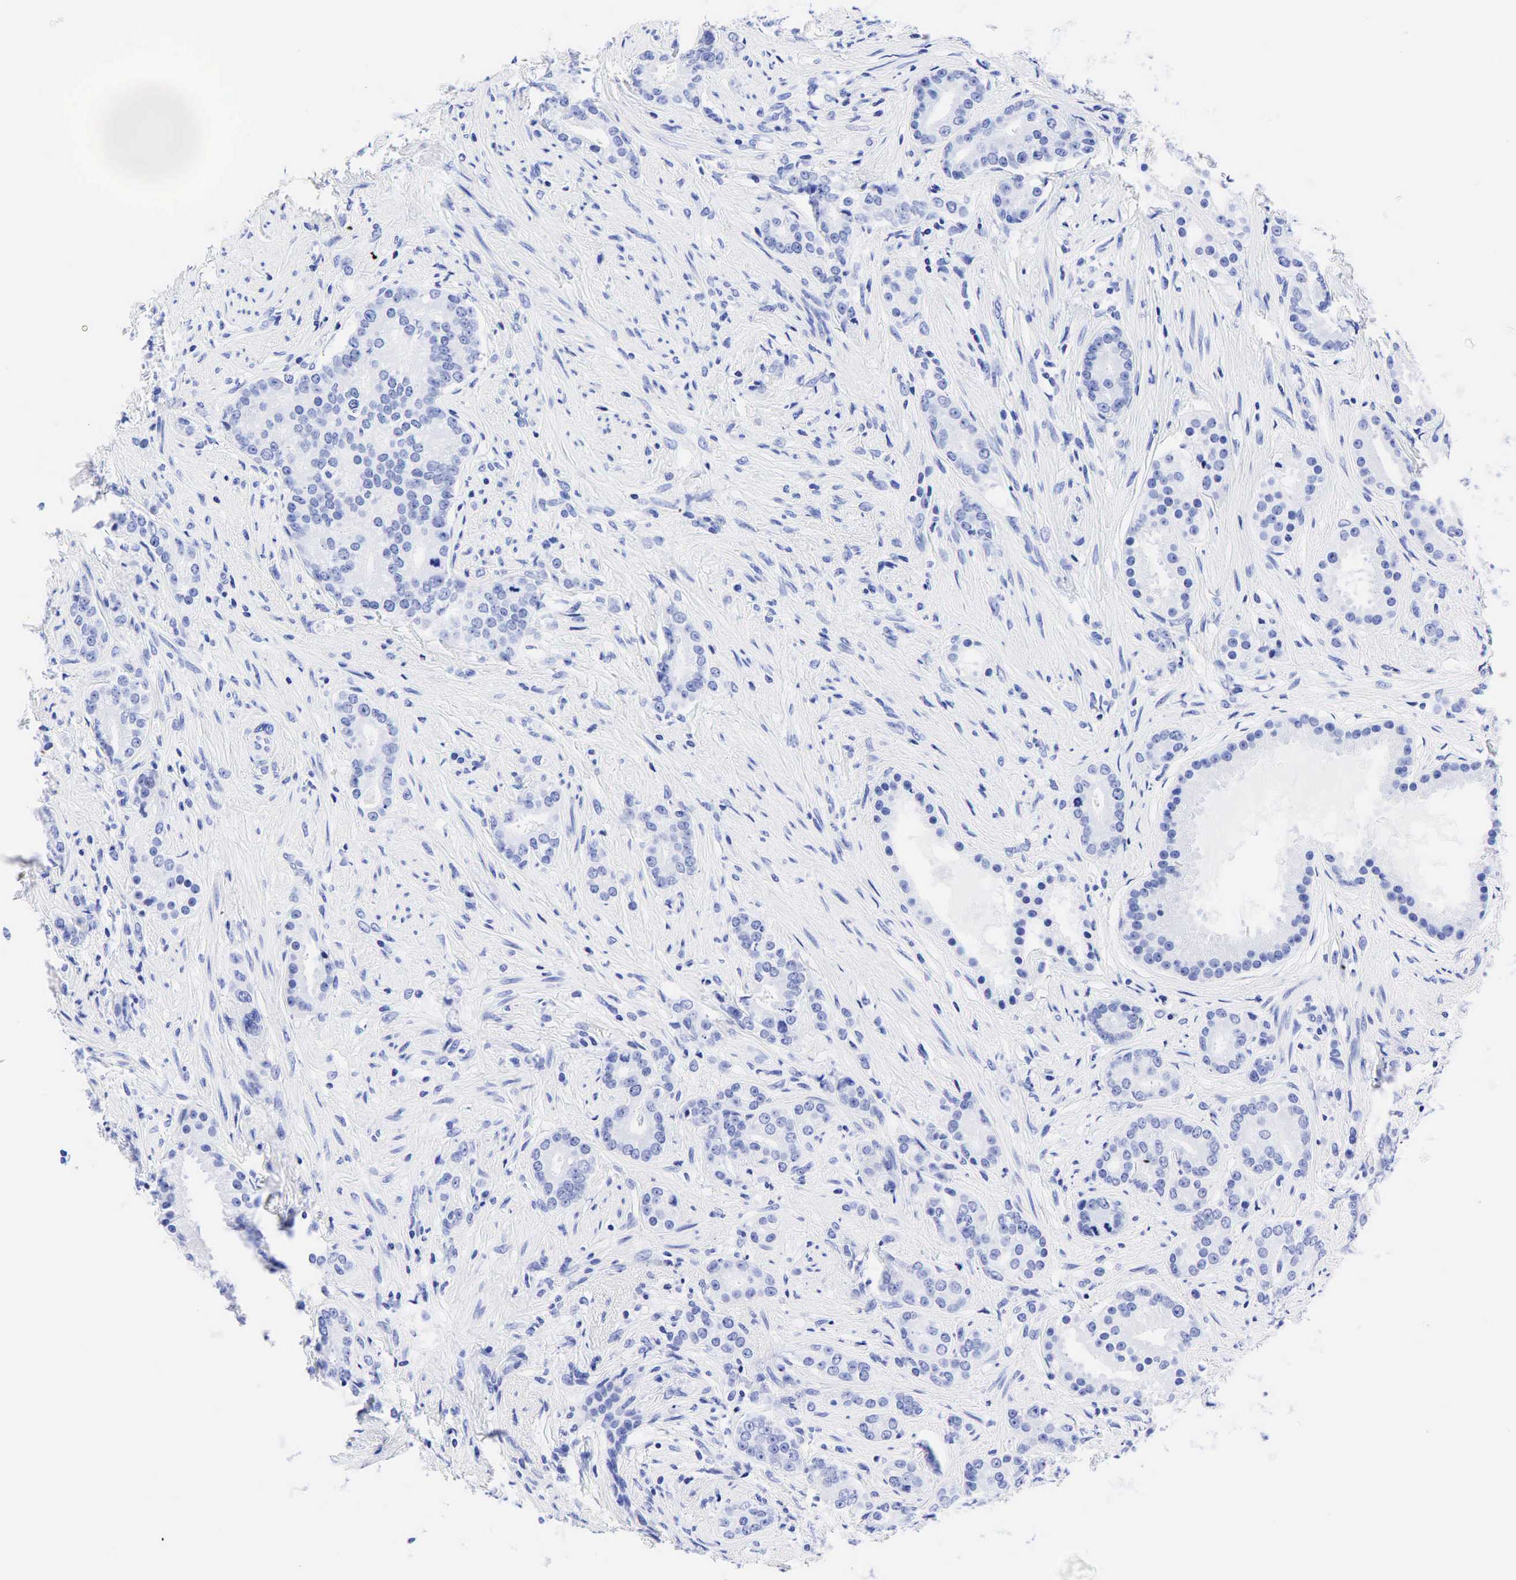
{"staining": {"intensity": "negative", "quantity": "none", "location": "none"}, "tissue": "prostate cancer", "cell_type": "Tumor cells", "image_type": "cancer", "snomed": [{"axis": "morphology", "description": "Adenocarcinoma, Medium grade"}, {"axis": "topography", "description": "Prostate"}], "caption": "Immunohistochemistry (IHC) photomicrograph of prostate cancer stained for a protein (brown), which displays no positivity in tumor cells. (Stains: DAB immunohistochemistry (IHC) with hematoxylin counter stain, Microscopy: brightfield microscopy at high magnification).", "gene": "CEACAM5", "patient": {"sex": "male", "age": 59}}